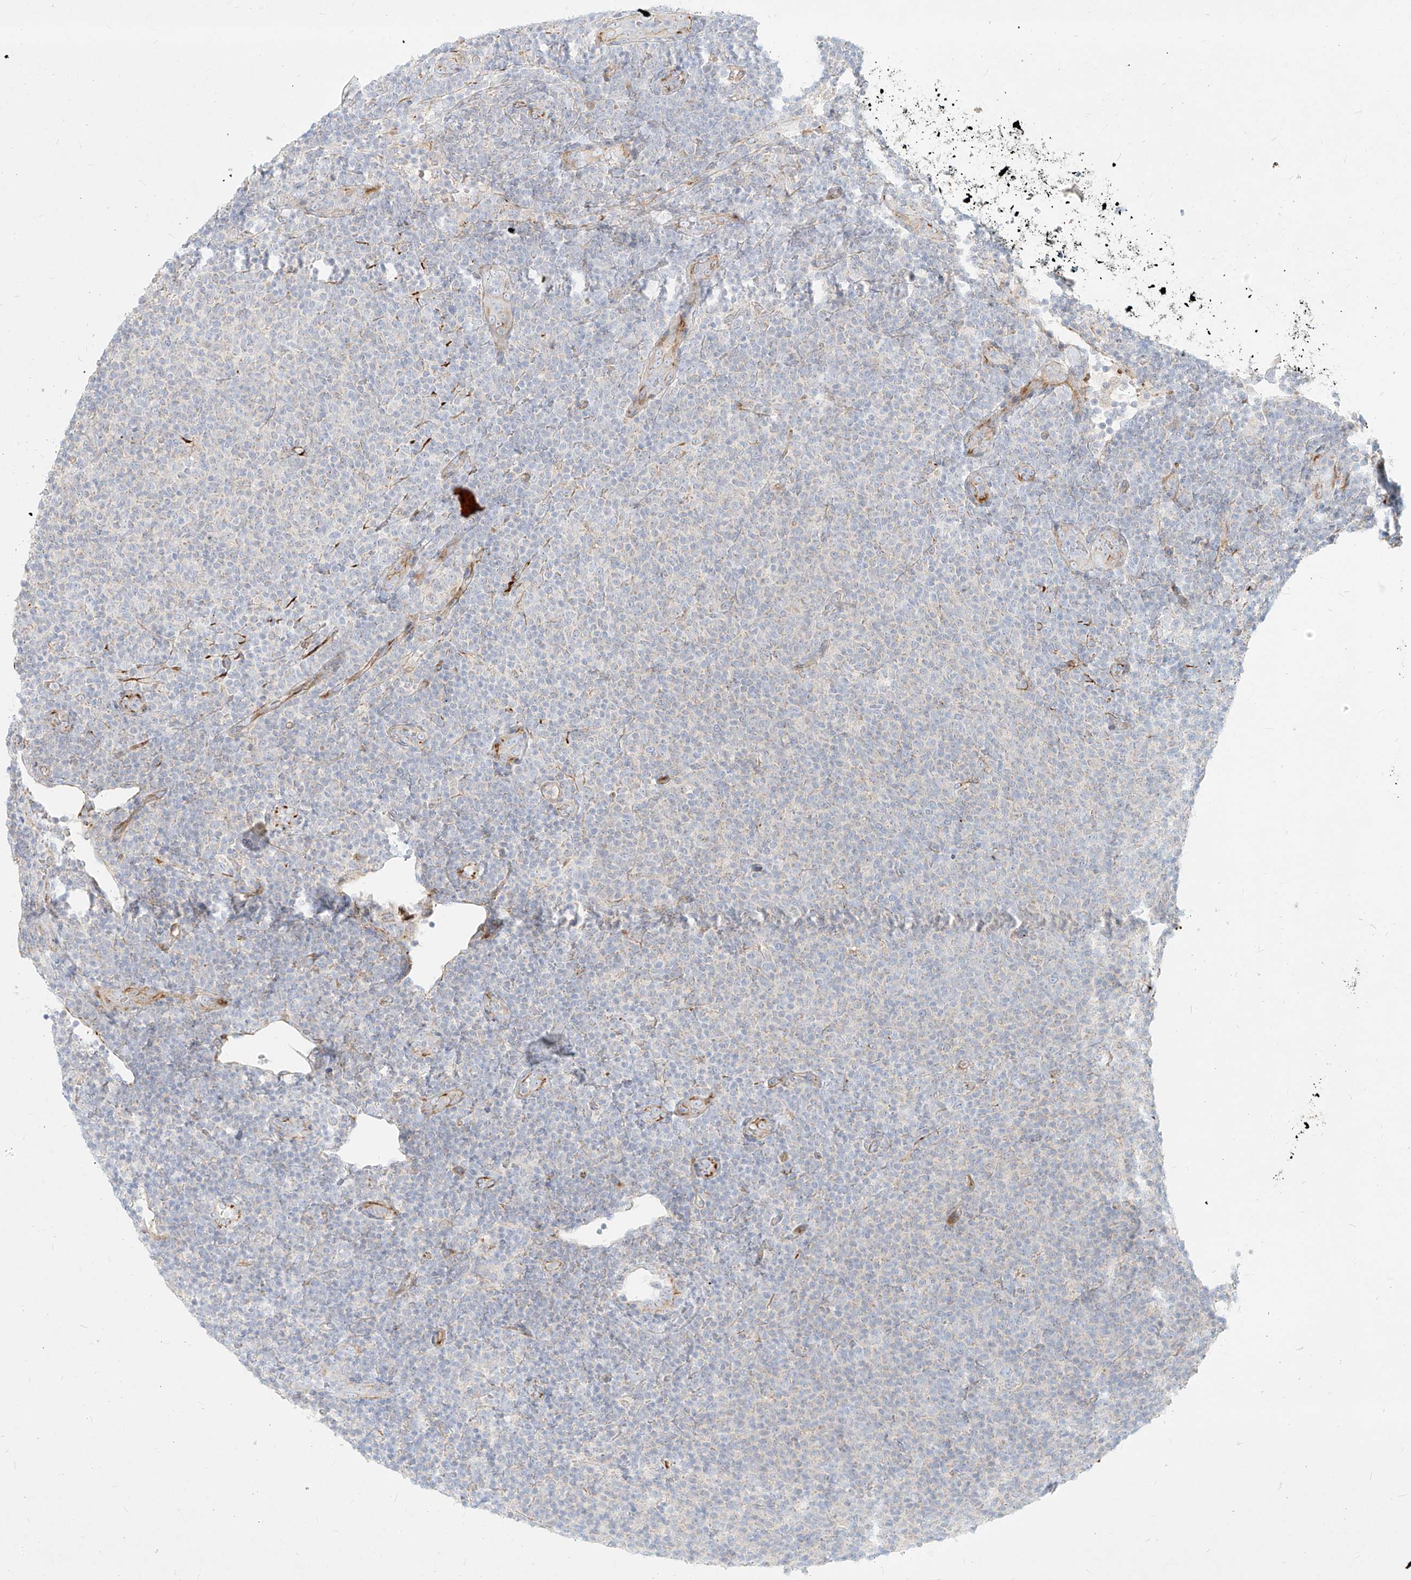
{"staining": {"intensity": "negative", "quantity": "none", "location": "none"}, "tissue": "lymphoma", "cell_type": "Tumor cells", "image_type": "cancer", "snomed": [{"axis": "morphology", "description": "Malignant lymphoma, non-Hodgkin's type, Low grade"}, {"axis": "topography", "description": "Lymph node"}], "caption": "The photomicrograph demonstrates no staining of tumor cells in malignant lymphoma, non-Hodgkin's type (low-grade).", "gene": "MTX2", "patient": {"sex": "male", "age": 66}}